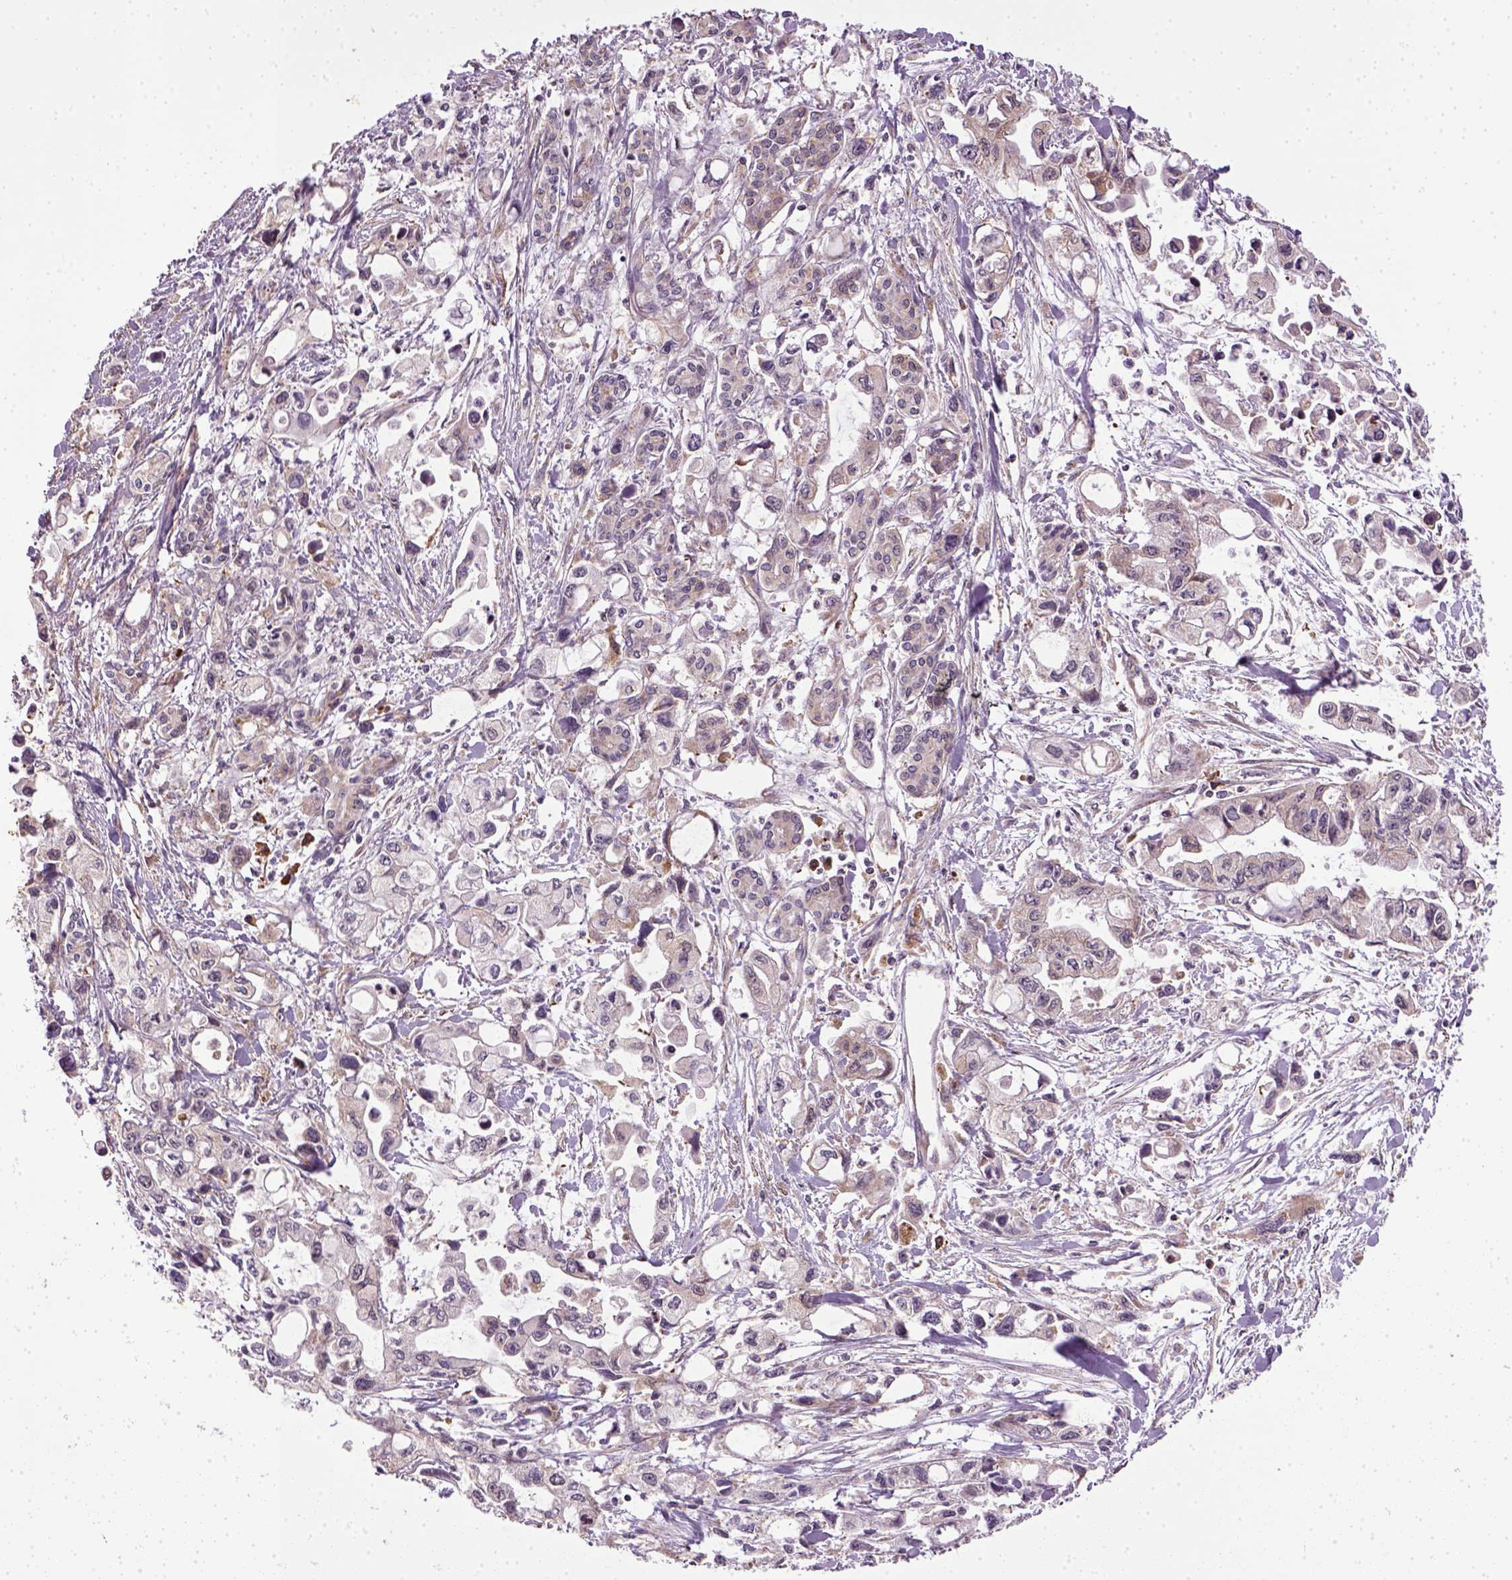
{"staining": {"intensity": "negative", "quantity": "none", "location": "none"}, "tissue": "pancreatic cancer", "cell_type": "Tumor cells", "image_type": "cancer", "snomed": [{"axis": "morphology", "description": "Adenocarcinoma, NOS"}, {"axis": "topography", "description": "Pancreas"}], "caption": "Tumor cells show no significant expression in pancreatic cancer (adenocarcinoma).", "gene": "TPRG1", "patient": {"sex": "female", "age": 61}}